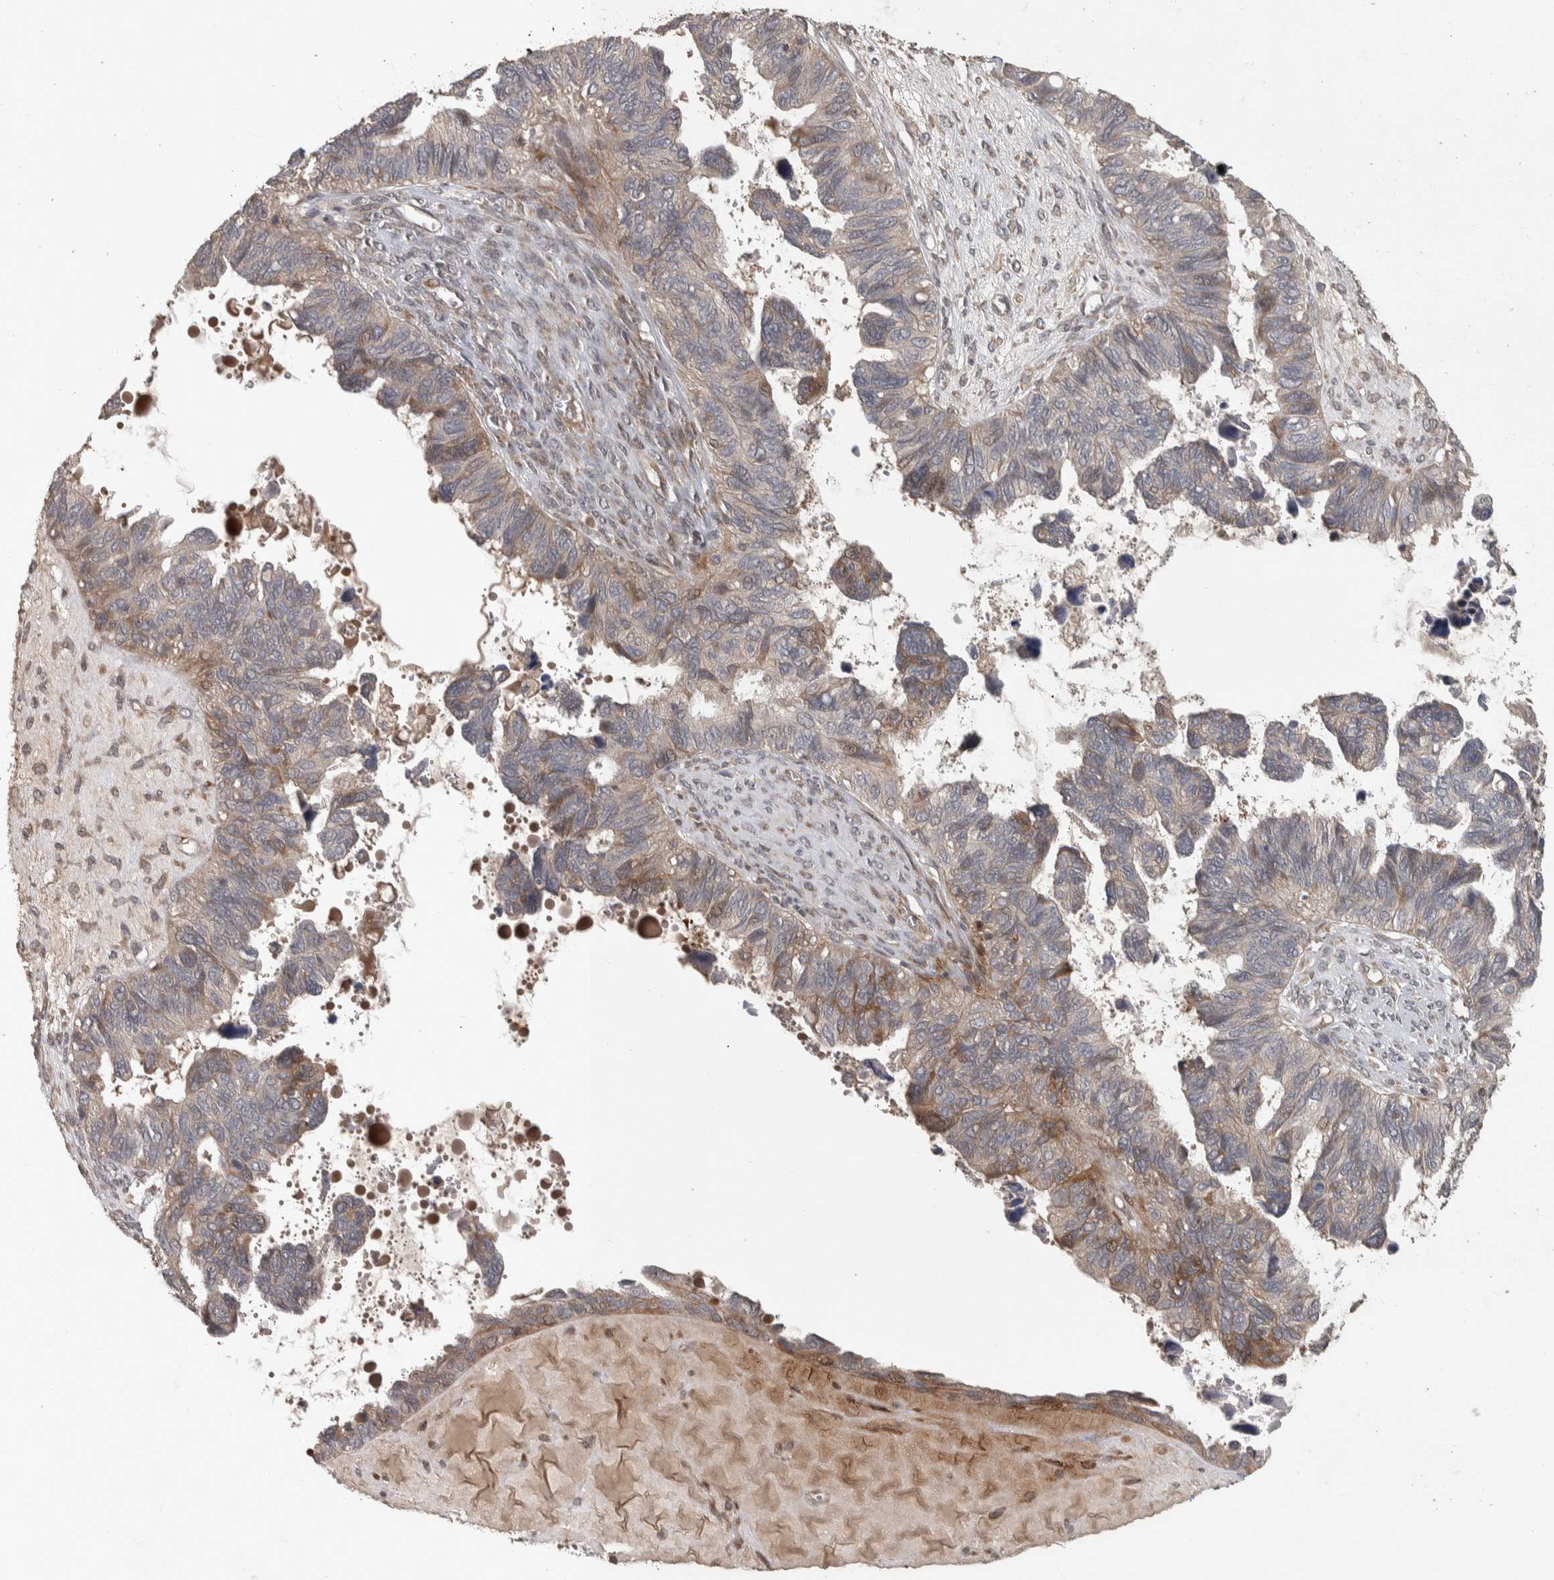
{"staining": {"intensity": "moderate", "quantity": "<25%", "location": "cytoplasmic/membranous"}, "tissue": "ovarian cancer", "cell_type": "Tumor cells", "image_type": "cancer", "snomed": [{"axis": "morphology", "description": "Cystadenocarcinoma, serous, NOS"}, {"axis": "topography", "description": "Ovary"}], "caption": "Serous cystadenocarcinoma (ovarian) stained with a protein marker displays moderate staining in tumor cells.", "gene": "ERAL1", "patient": {"sex": "female", "age": 79}}